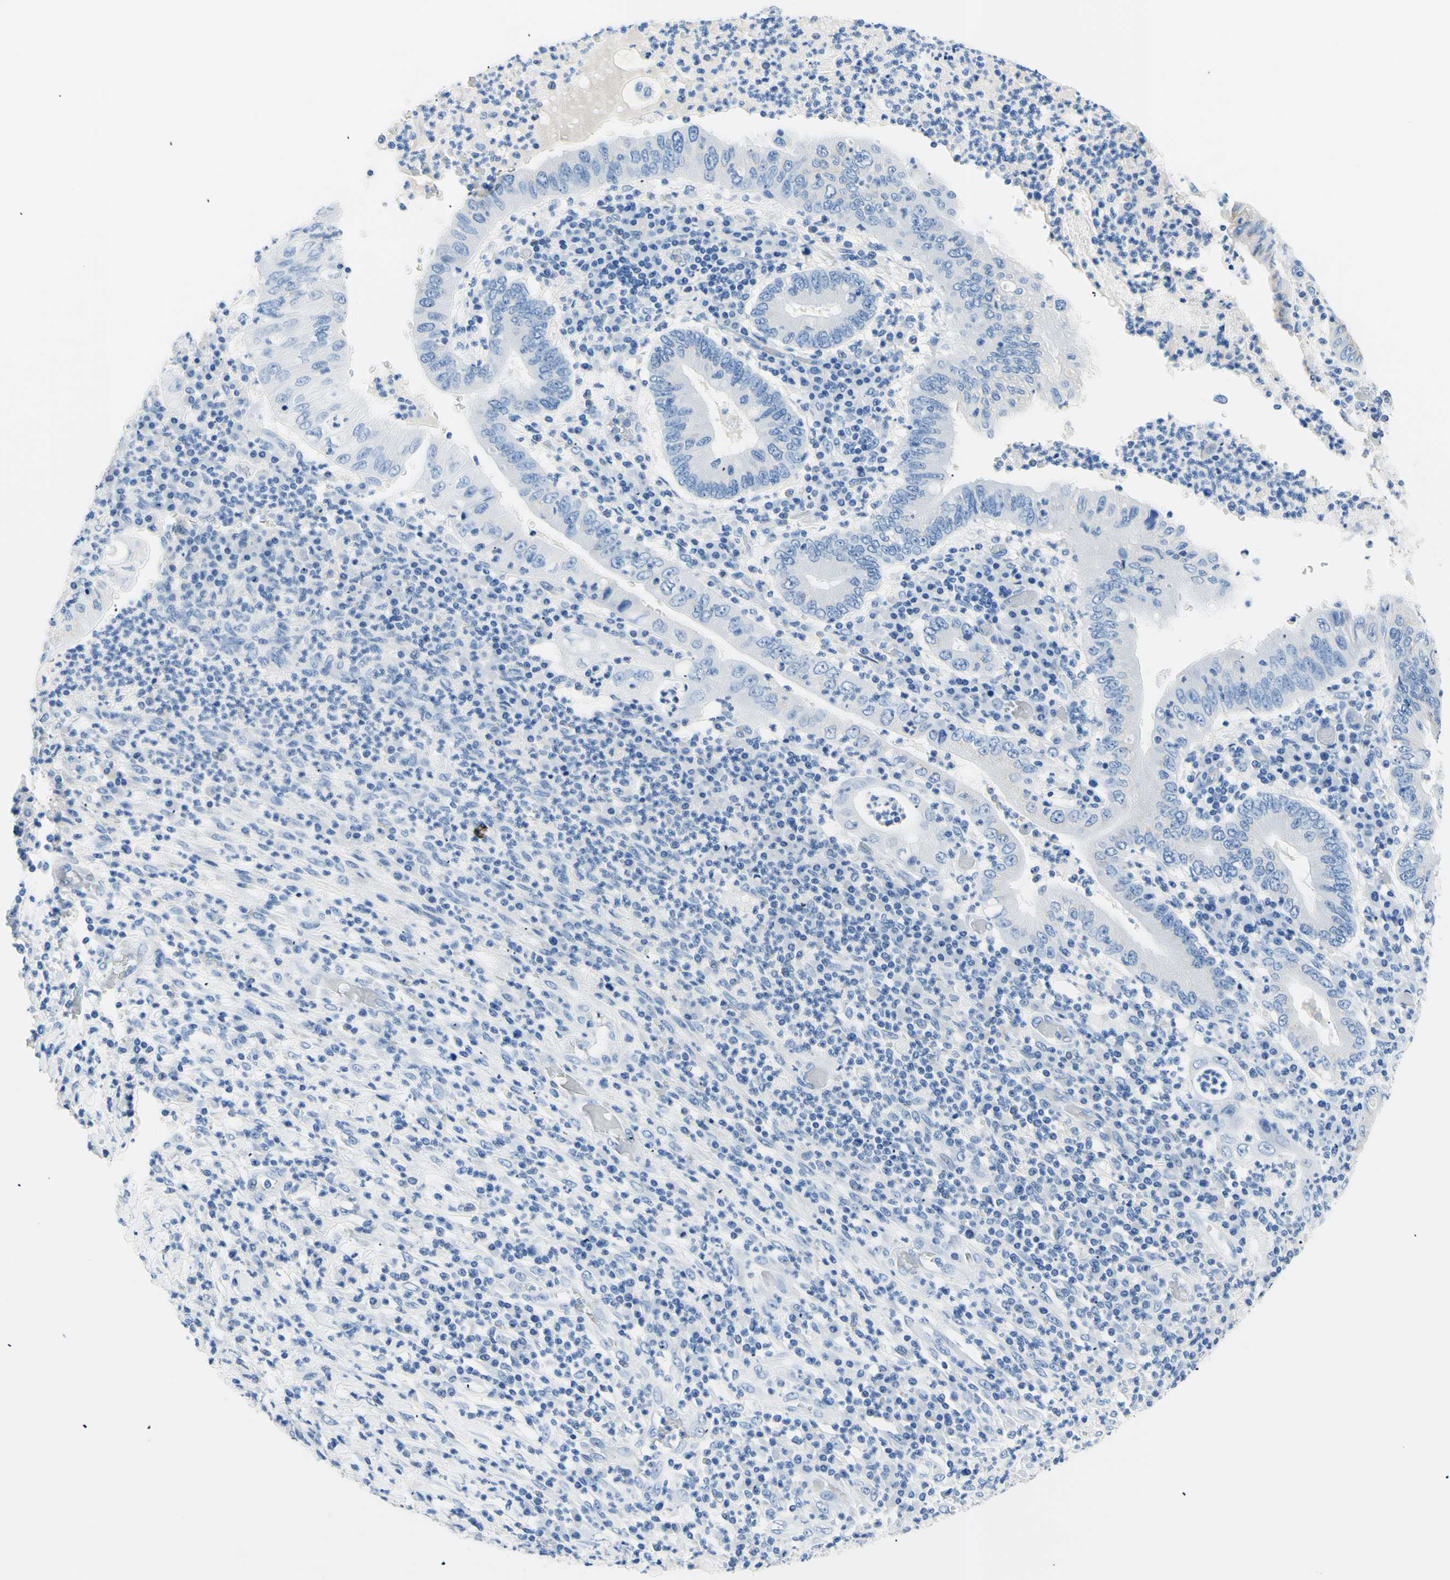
{"staining": {"intensity": "negative", "quantity": "none", "location": "none"}, "tissue": "stomach cancer", "cell_type": "Tumor cells", "image_type": "cancer", "snomed": [{"axis": "morphology", "description": "Normal tissue, NOS"}, {"axis": "morphology", "description": "Adenocarcinoma, NOS"}, {"axis": "topography", "description": "Esophagus"}, {"axis": "topography", "description": "Stomach, upper"}, {"axis": "topography", "description": "Peripheral nerve tissue"}], "caption": "Stomach cancer was stained to show a protein in brown. There is no significant expression in tumor cells.", "gene": "MYH2", "patient": {"sex": "male", "age": 62}}